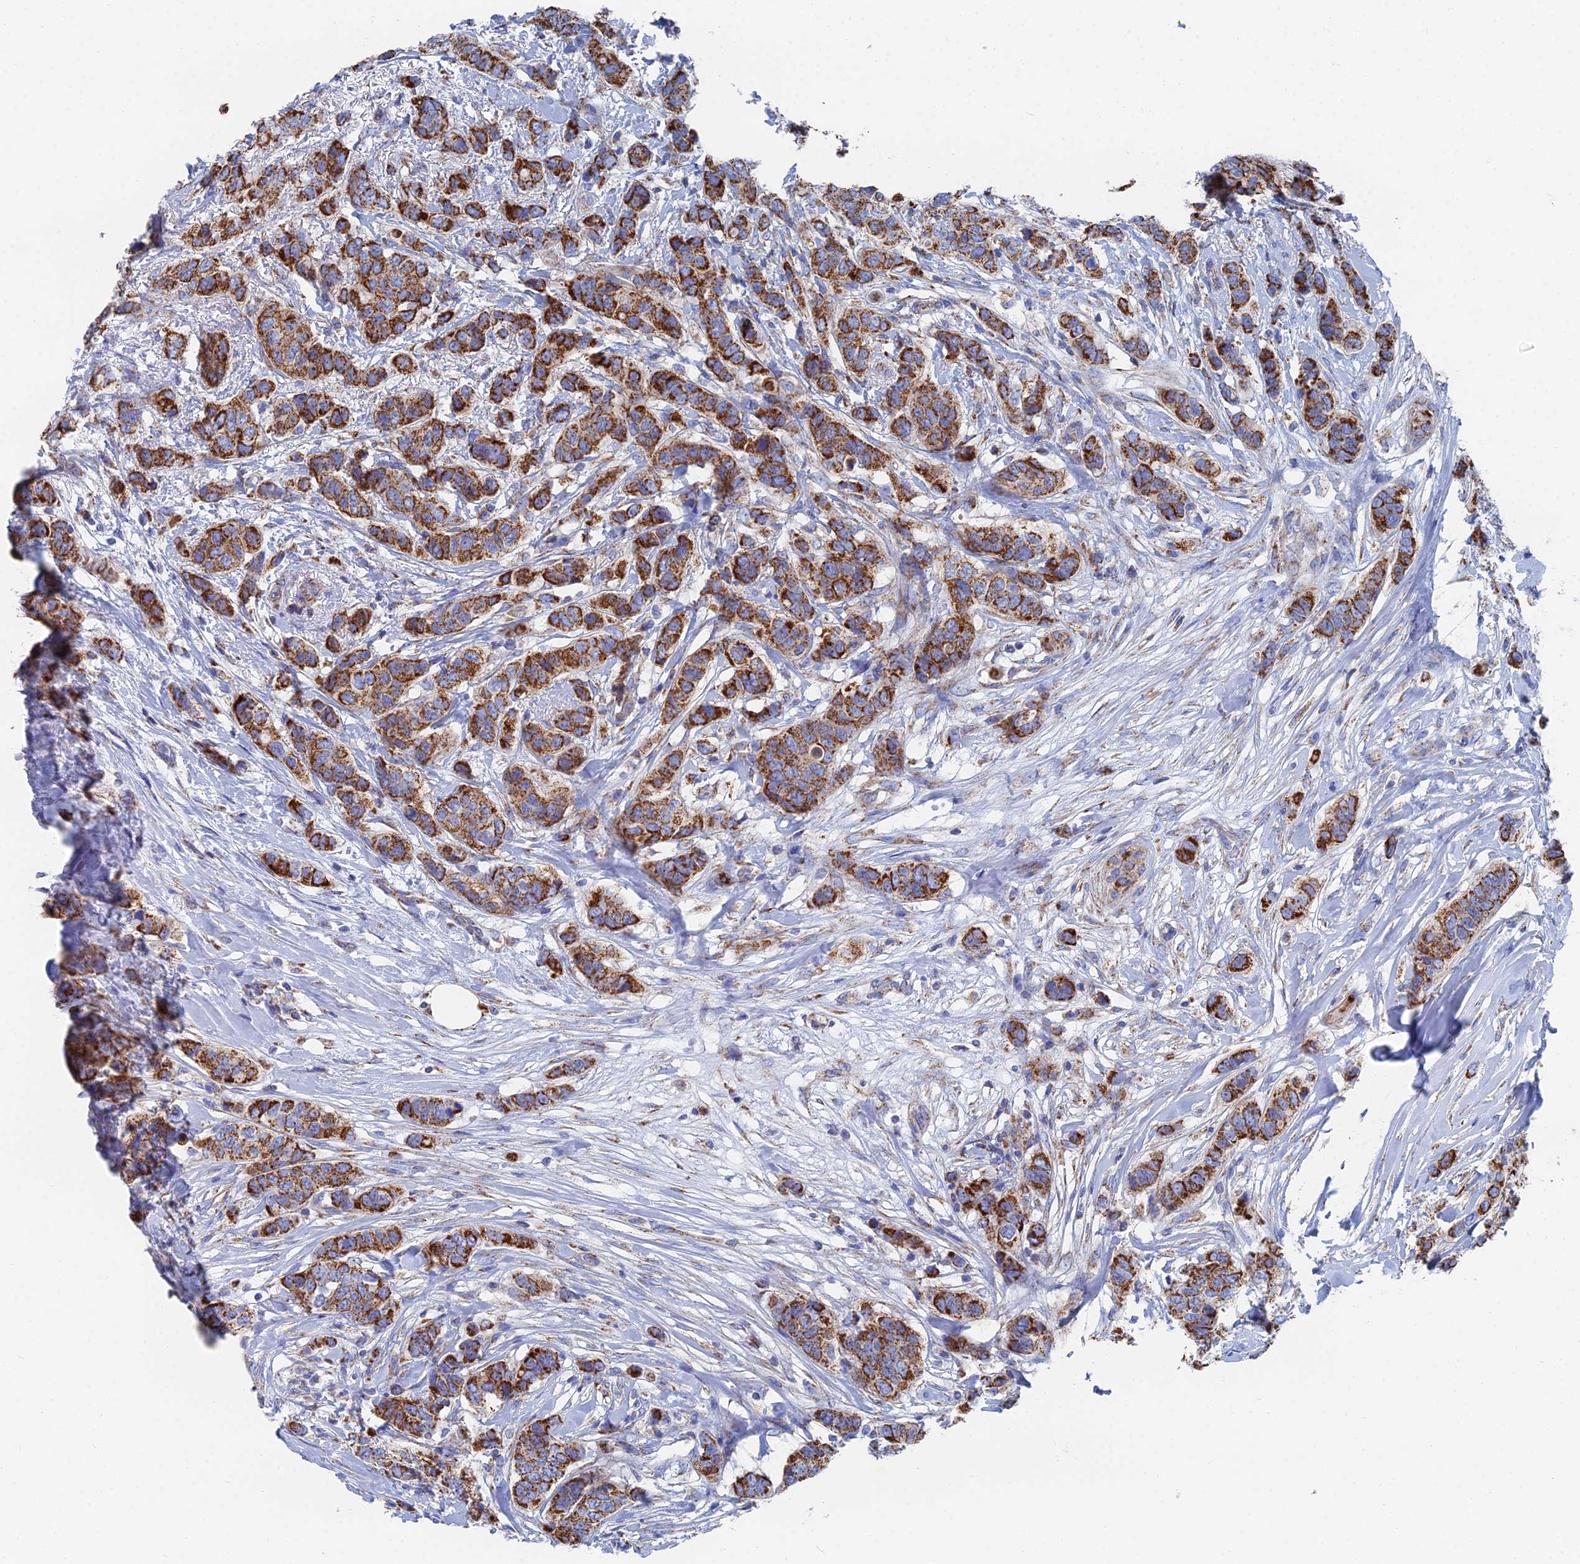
{"staining": {"intensity": "strong", "quantity": ">75%", "location": "cytoplasmic/membranous"}, "tissue": "breast cancer", "cell_type": "Tumor cells", "image_type": "cancer", "snomed": [{"axis": "morphology", "description": "Lobular carcinoma"}, {"axis": "topography", "description": "Breast"}], "caption": "Brown immunohistochemical staining in breast cancer (lobular carcinoma) demonstrates strong cytoplasmic/membranous expression in about >75% of tumor cells.", "gene": "IFT80", "patient": {"sex": "female", "age": 51}}